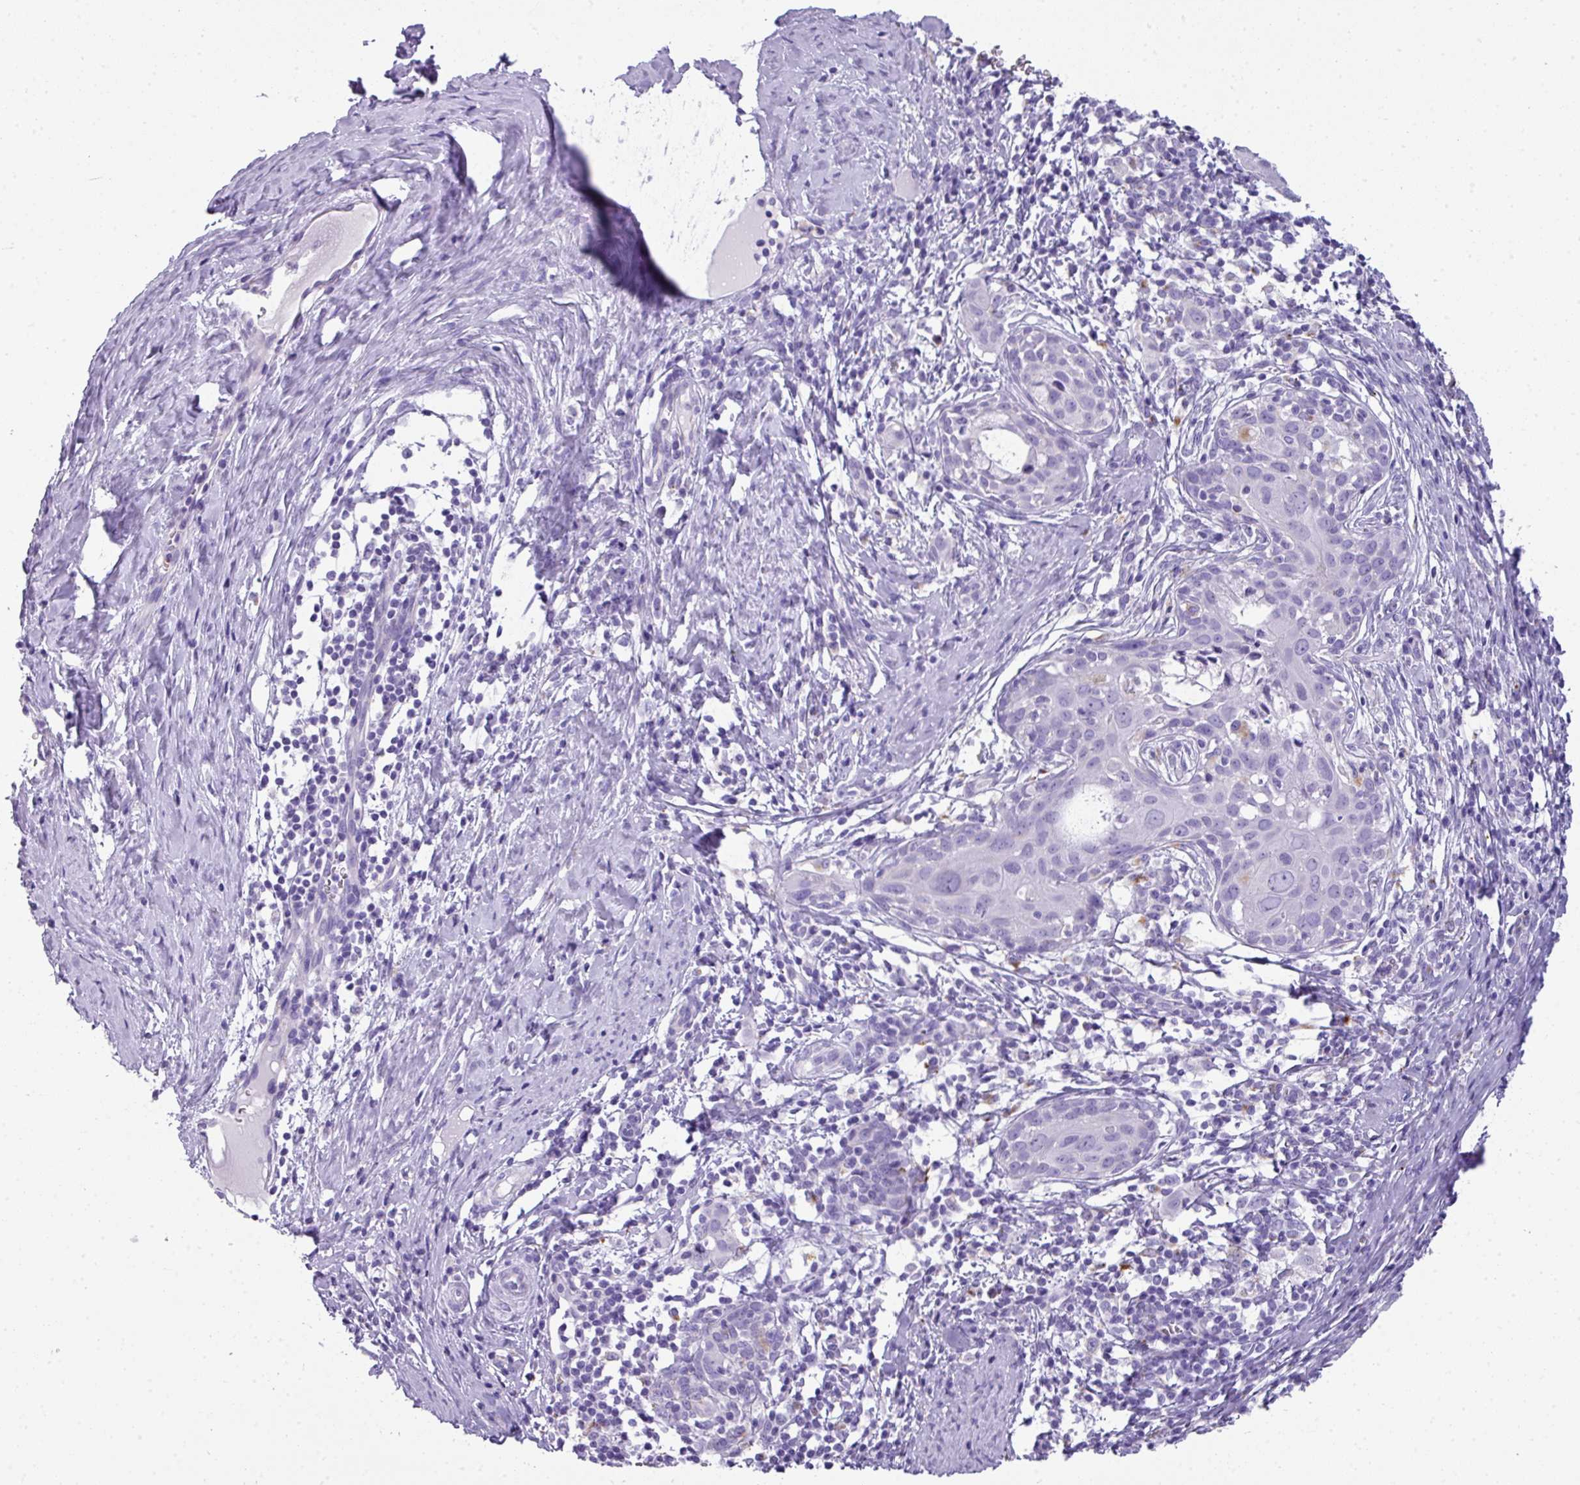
{"staining": {"intensity": "negative", "quantity": "none", "location": "none"}, "tissue": "cervical cancer", "cell_type": "Tumor cells", "image_type": "cancer", "snomed": [{"axis": "morphology", "description": "Squamous cell carcinoma, NOS"}, {"axis": "topography", "description": "Cervix"}], "caption": "Immunohistochemical staining of human cervical cancer exhibits no significant expression in tumor cells.", "gene": "ZNF568", "patient": {"sex": "female", "age": 52}}